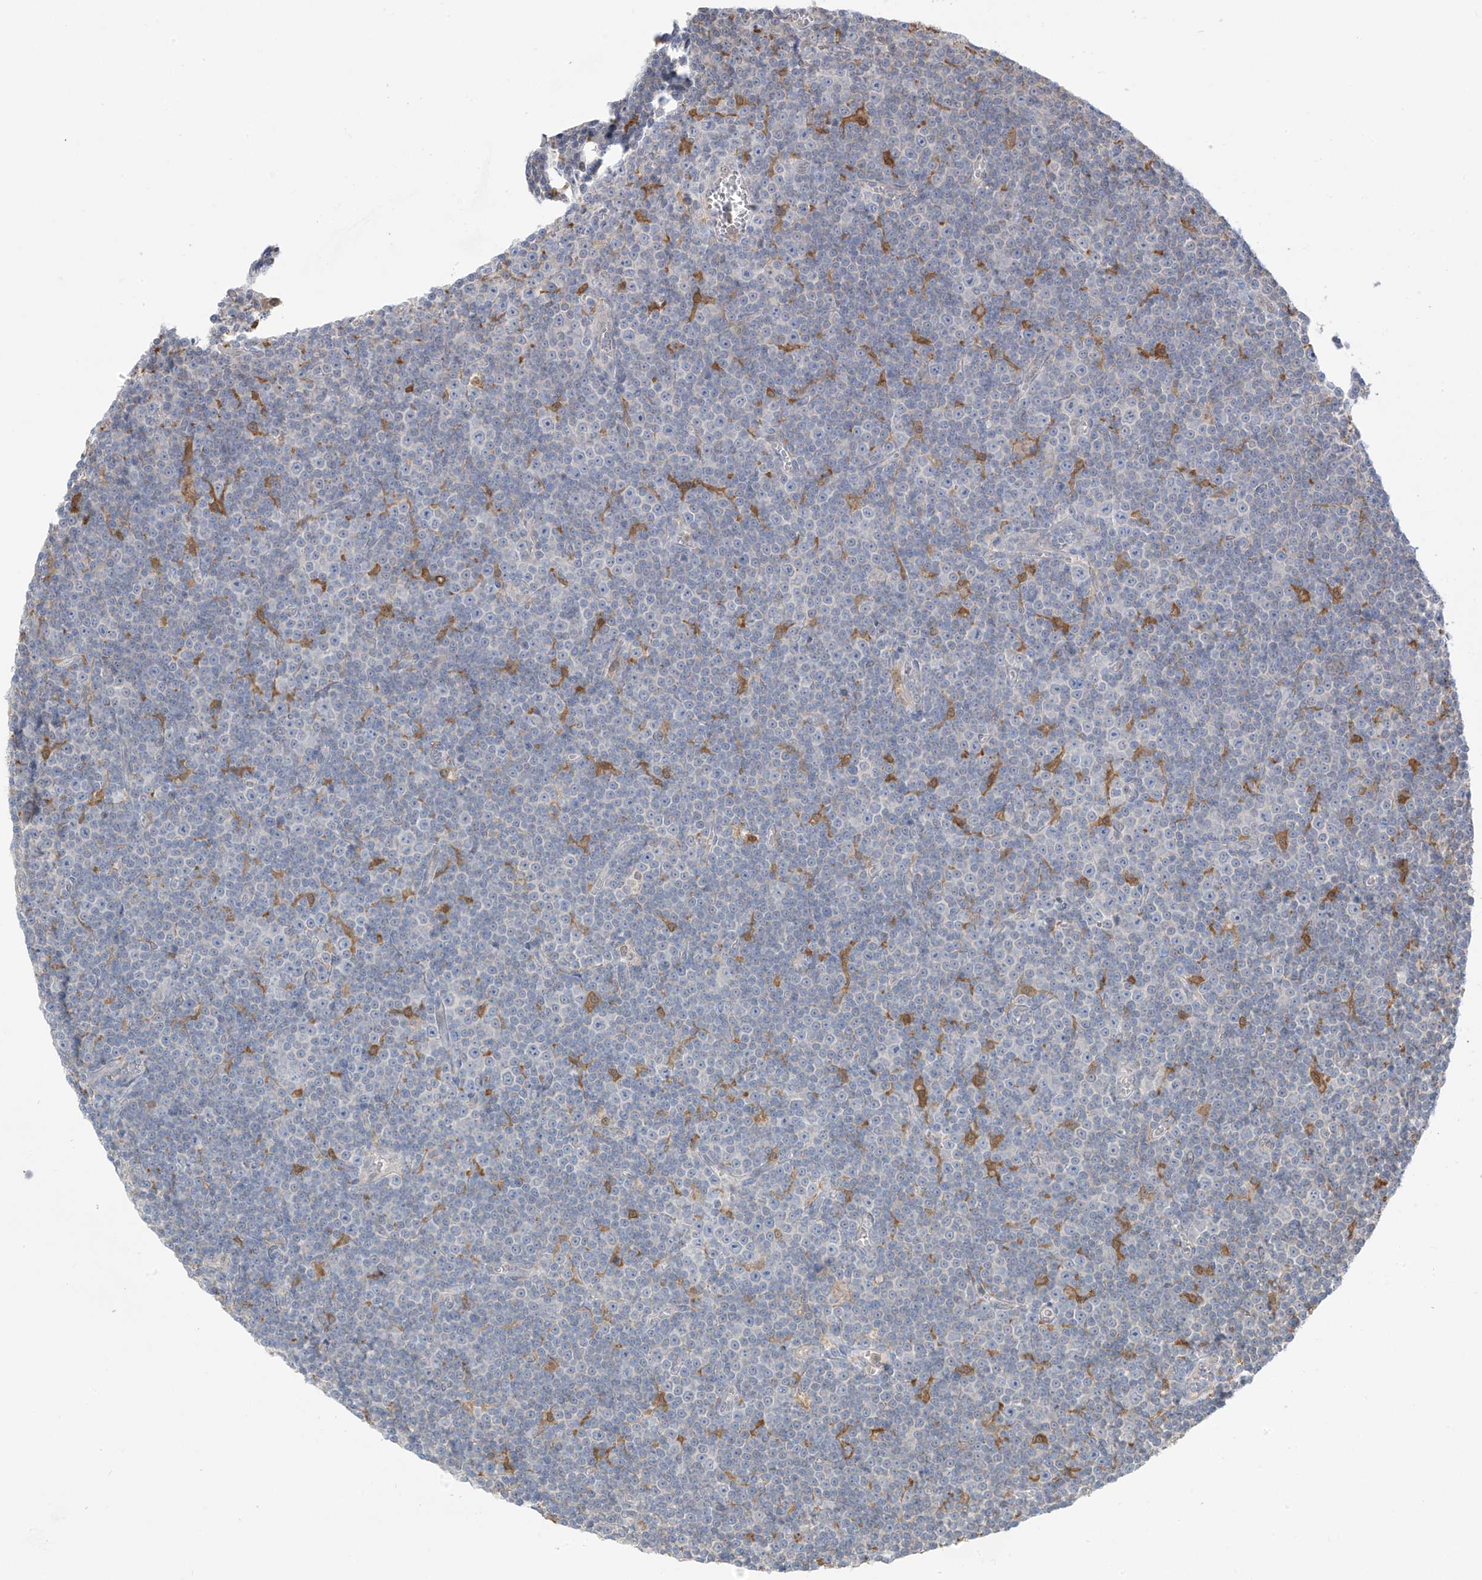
{"staining": {"intensity": "negative", "quantity": "none", "location": "none"}, "tissue": "lymphoma", "cell_type": "Tumor cells", "image_type": "cancer", "snomed": [{"axis": "morphology", "description": "Malignant lymphoma, non-Hodgkin's type, Low grade"}, {"axis": "topography", "description": "Lymph node"}], "caption": "The micrograph exhibits no significant positivity in tumor cells of lymphoma.", "gene": "IDH1", "patient": {"sex": "female", "age": 67}}